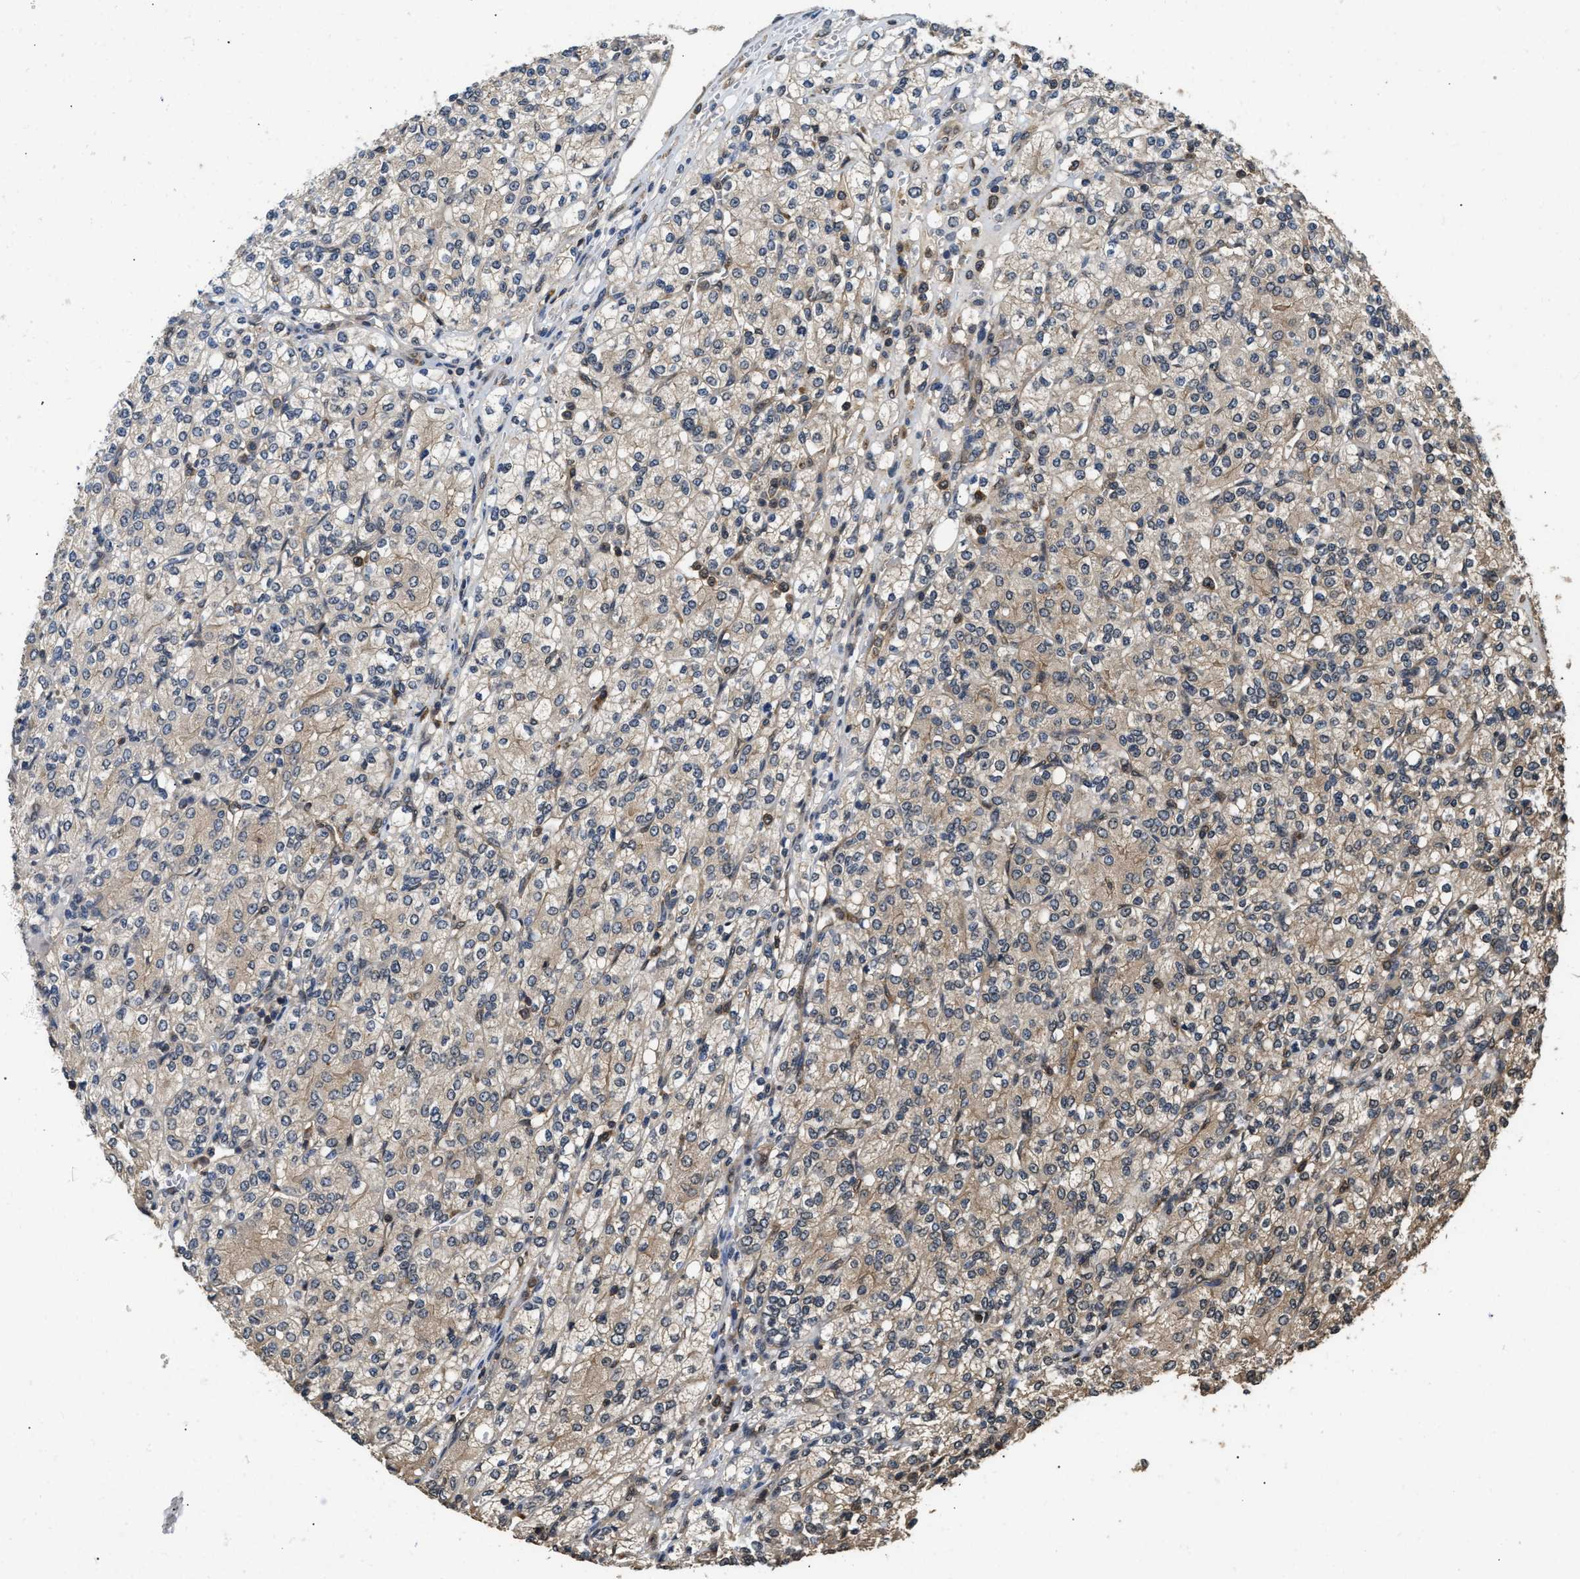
{"staining": {"intensity": "moderate", "quantity": "<25%", "location": "cytoplasmic/membranous"}, "tissue": "renal cancer", "cell_type": "Tumor cells", "image_type": "cancer", "snomed": [{"axis": "morphology", "description": "Adenocarcinoma, NOS"}, {"axis": "topography", "description": "Kidney"}], "caption": "Renal cancer (adenocarcinoma) stained for a protein shows moderate cytoplasmic/membranous positivity in tumor cells. (brown staining indicates protein expression, while blue staining denotes nuclei).", "gene": "DNAJC2", "patient": {"sex": "male", "age": 77}}